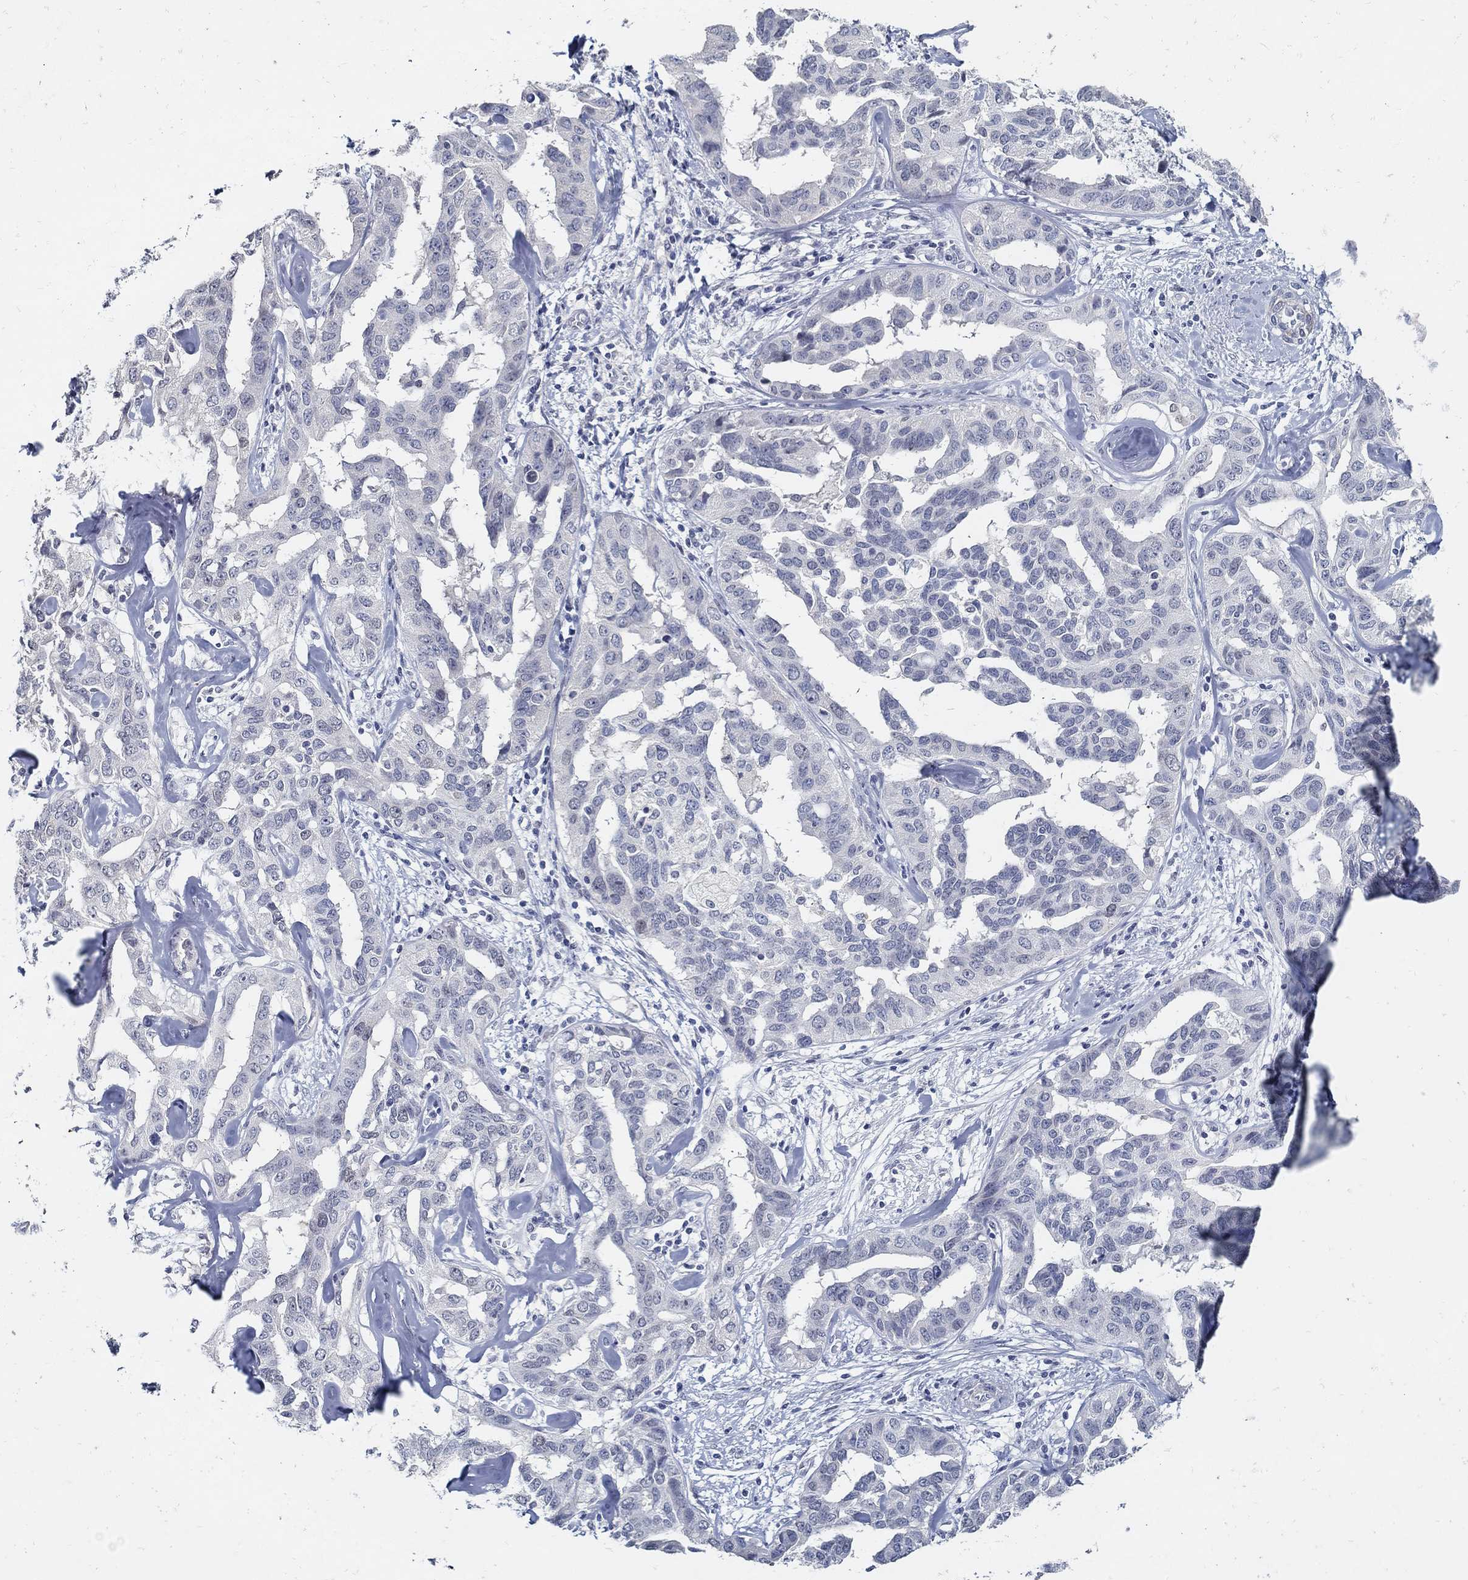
{"staining": {"intensity": "negative", "quantity": "none", "location": "none"}, "tissue": "liver cancer", "cell_type": "Tumor cells", "image_type": "cancer", "snomed": [{"axis": "morphology", "description": "Cholangiocarcinoma"}, {"axis": "topography", "description": "Liver"}], "caption": "DAB (3,3'-diaminobenzidine) immunohistochemical staining of liver cancer shows no significant expression in tumor cells. The staining is performed using DAB brown chromogen with nuclei counter-stained in using hematoxylin.", "gene": "USP29", "patient": {"sex": "male", "age": 59}}